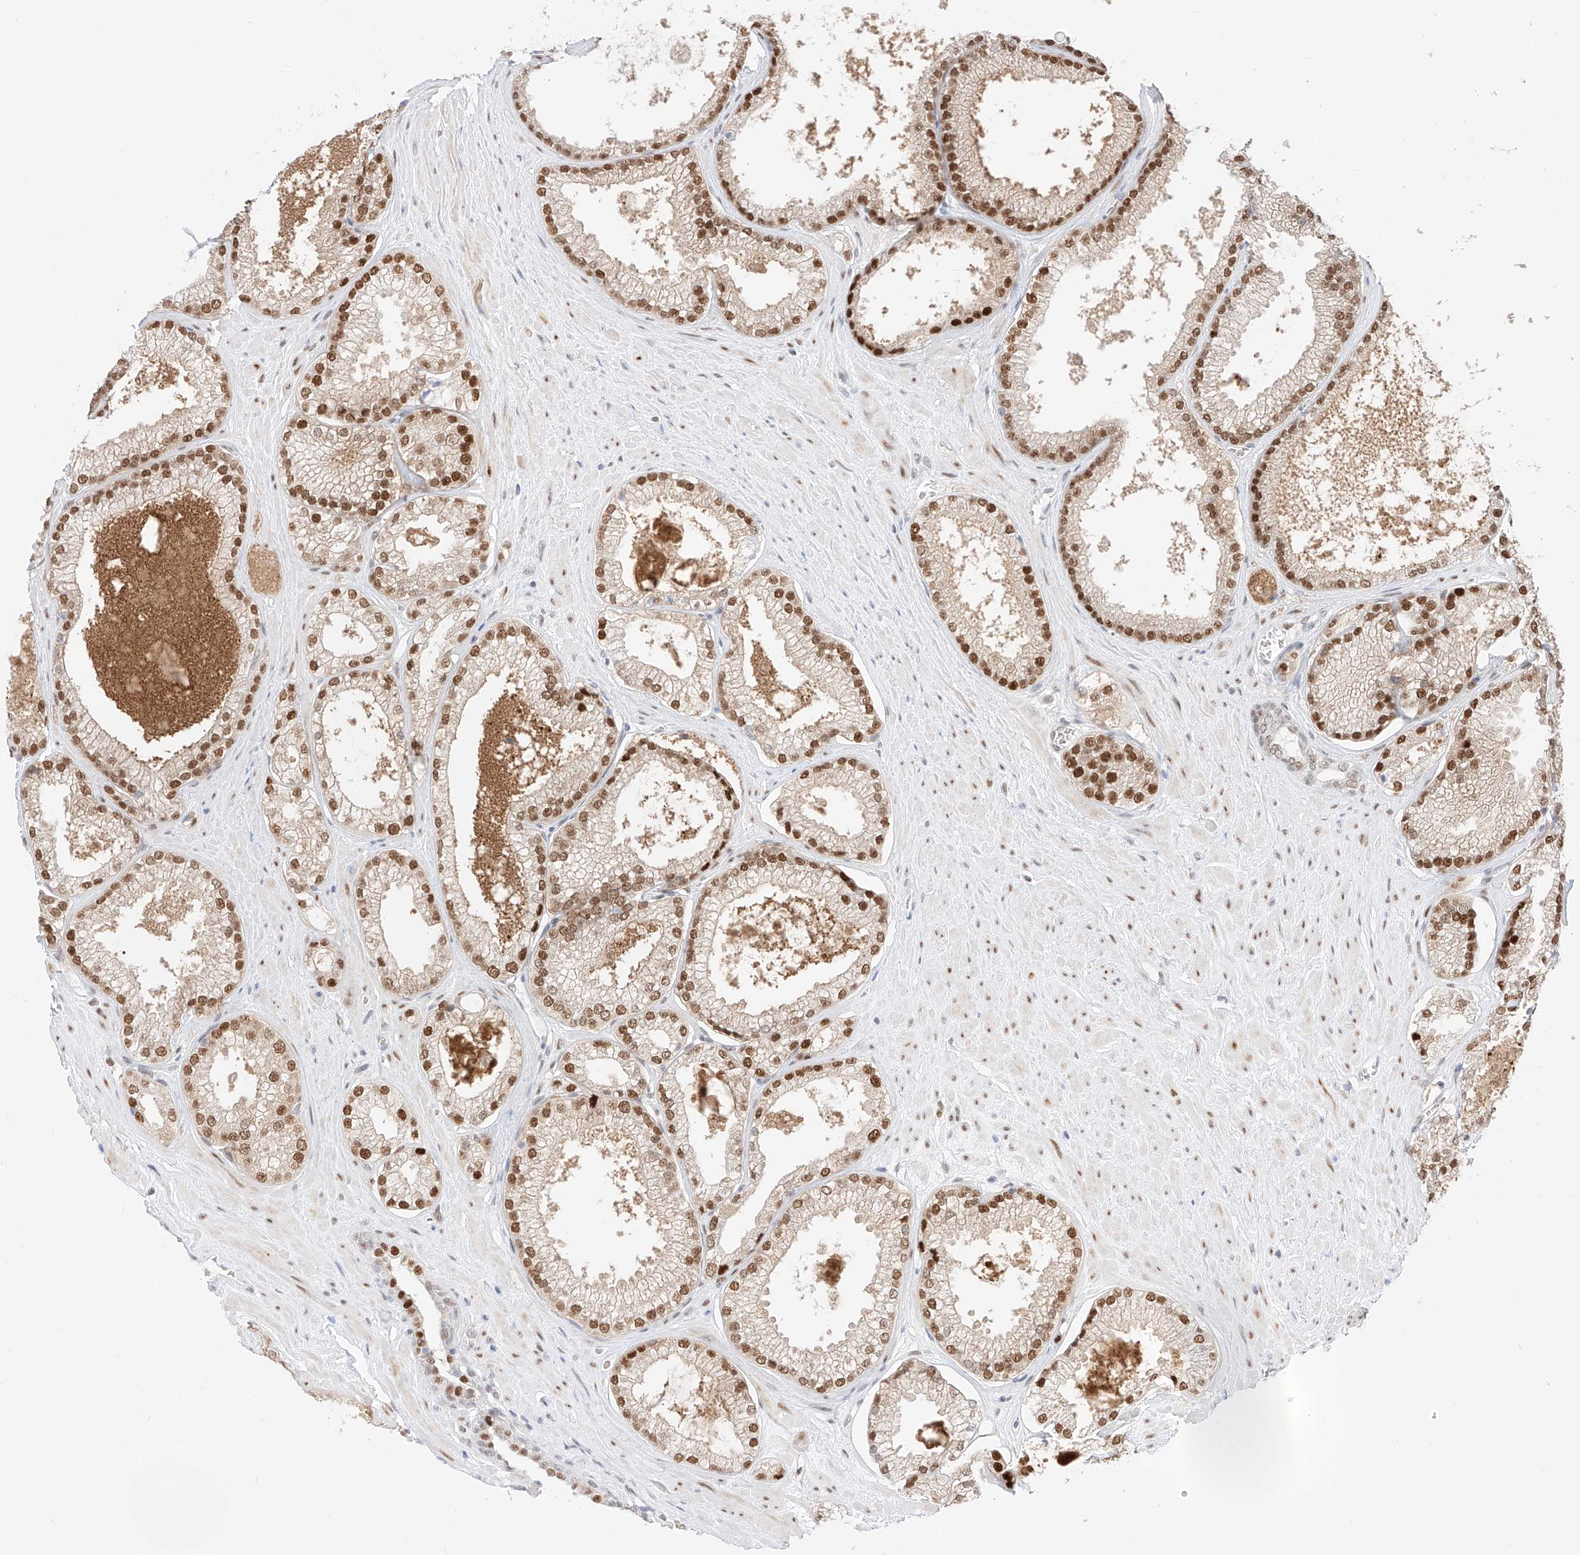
{"staining": {"intensity": "strong", "quantity": ">75%", "location": "nuclear"}, "tissue": "prostate cancer", "cell_type": "Tumor cells", "image_type": "cancer", "snomed": [{"axis": "morphology", "description": "Adenocarcinoma, Low grade"}, {"axis": "topography", "description": "Prostate"}], "caption": "Strong nuclear expression is appreciated in approximately >75% of tumor cells in prostate cancer (adenocarcinoma (low-grade)).", "gene": "APIP", "patient": {"sex": "male", "age": 62}}